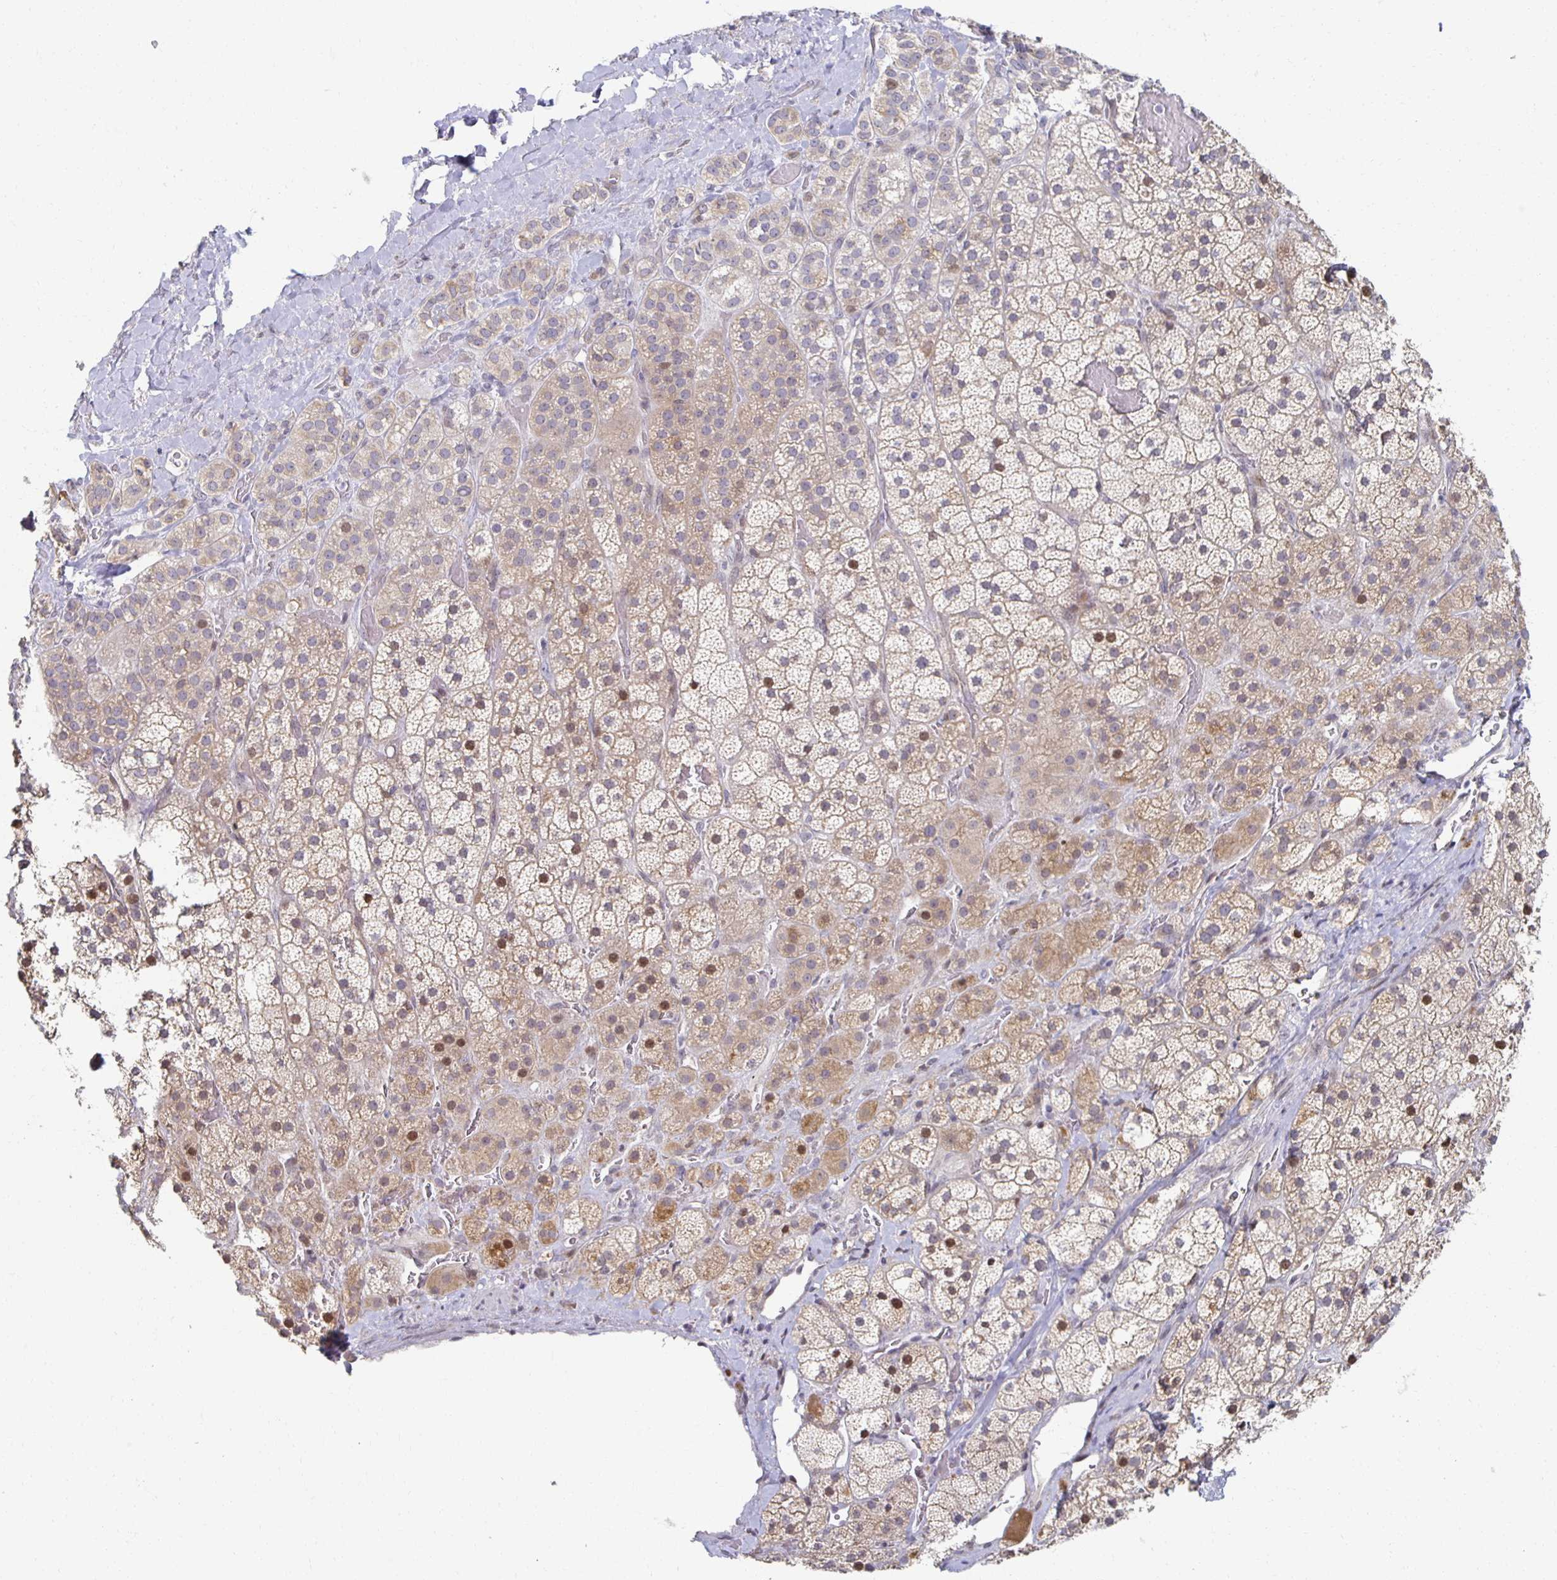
{"staining": {"intensity": "weak", "quantity": "25%-75%", "location": "cytoplasmic/membranous,nuclear"}, "tissue": "adrenal gland", "cell_type": "Glandular cells", "image_type": "normal", "snomed": [{"axis": "morphology", "description": "Normal tissue, NOS"}, {"axis": "topography", "description": "Adrenal gland"}], "caption": "The immunohistochemical stain shows weak cytoplasmic/membranous,nuclear positivity in glandular cells of unremarkable adrenal gland.", "gene": "HCFC1R1", "patient": {"sex": "male", "age": 57}}